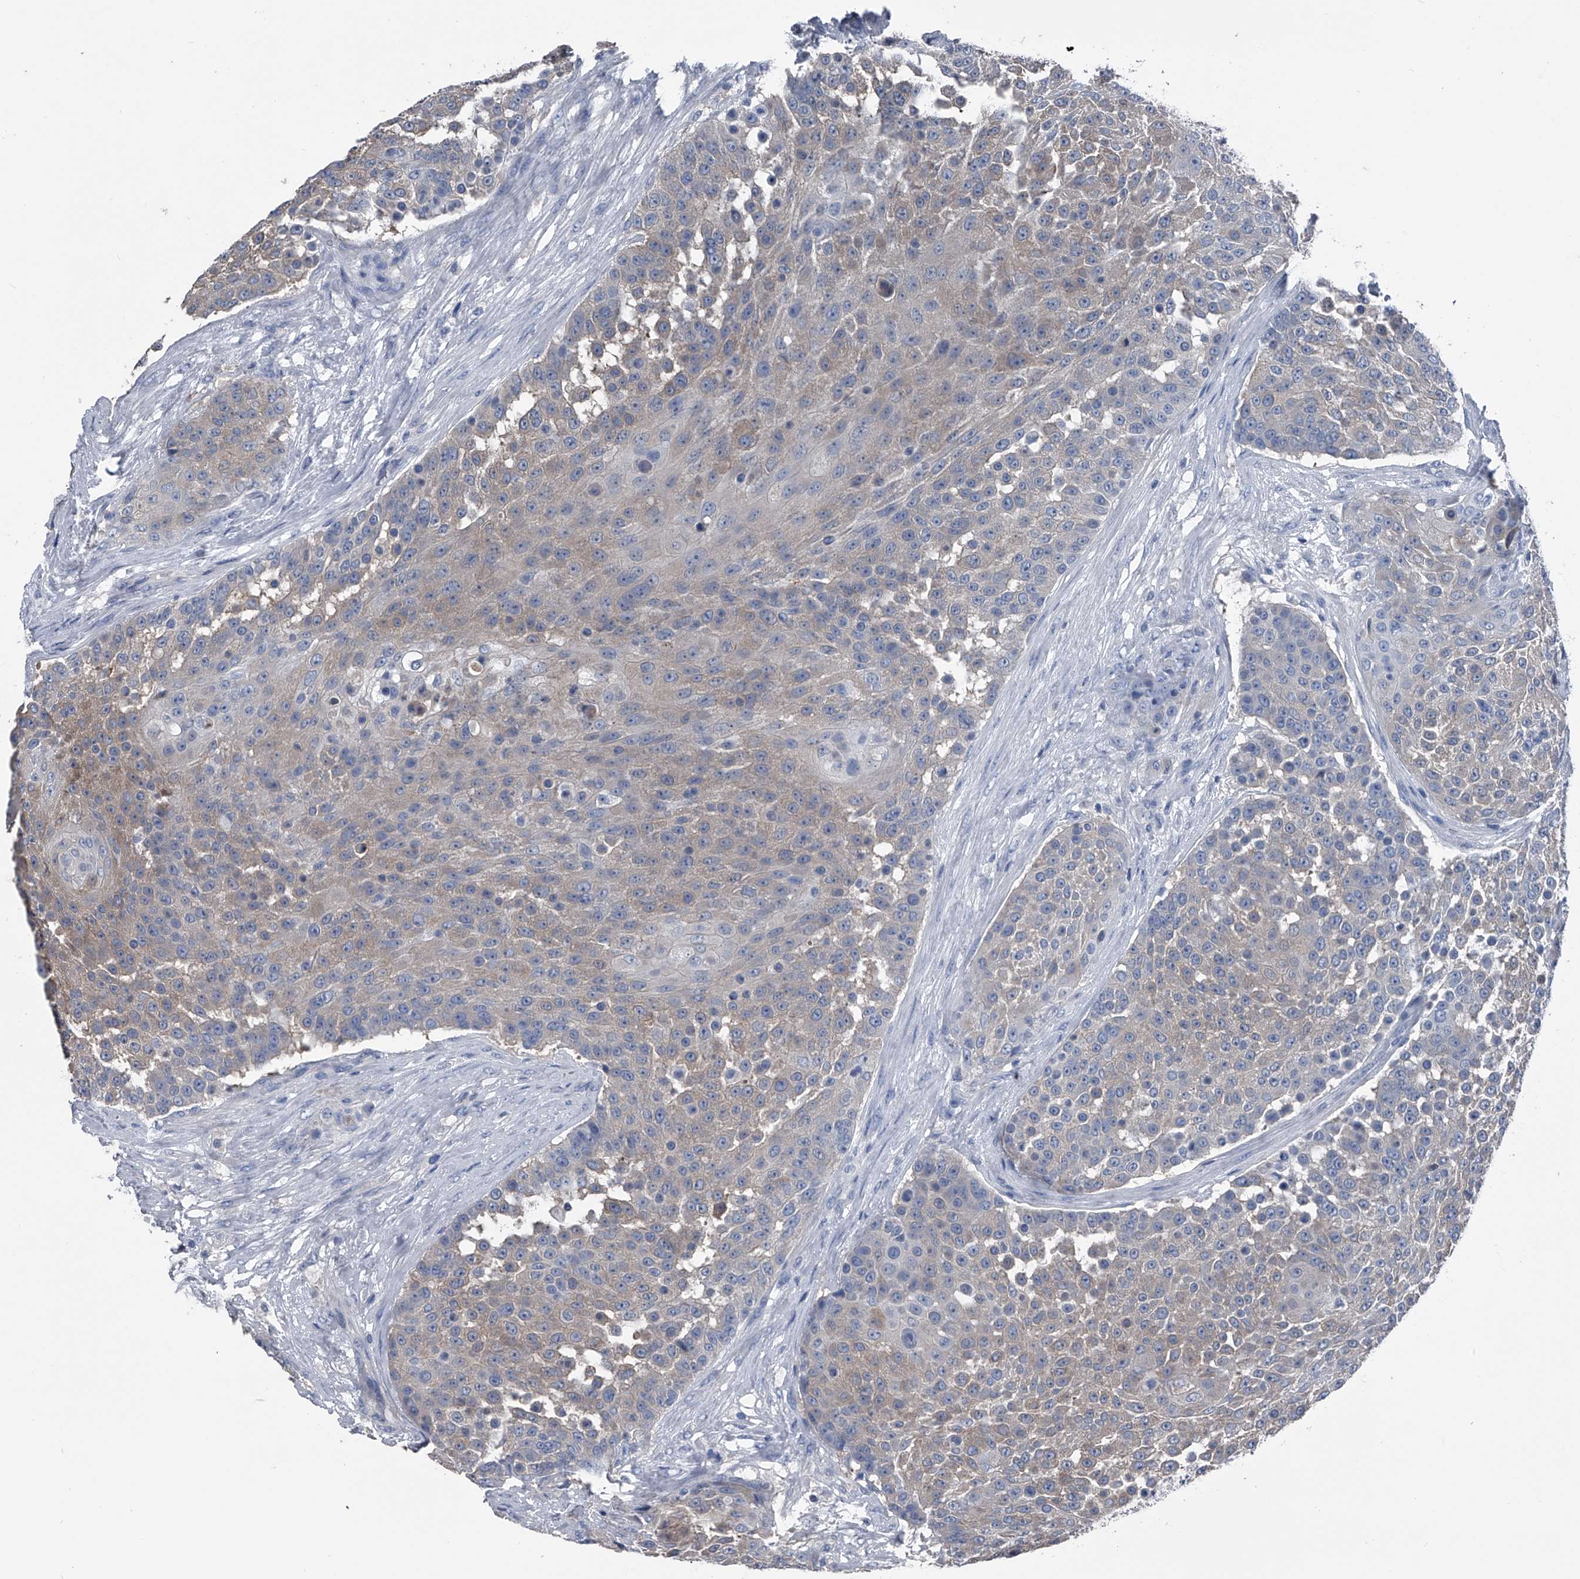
{"staining": {"intensity": "weak", "quantity": "25%-75%", "location": "cytoplasmic/membranous"}, "tissue": "urothelial cancer", "cell_type": "Tumor cells", "image_type": "cancer", "snomed": [{"axis": "morphology", "description": "Urothelial carcinoma, High grade"}, {"axis": "topography", "description": "Urinary bladder"}], "caption": "A micrograph of urothelial cancer stained for a protein exhibits weak cytoplasmic/membranous brown staining in tumor cells. (IHC, brightfield microscopy, high magnification).", "gene": "KIF13A", "patient": {"sex": "female", "age": 63}}